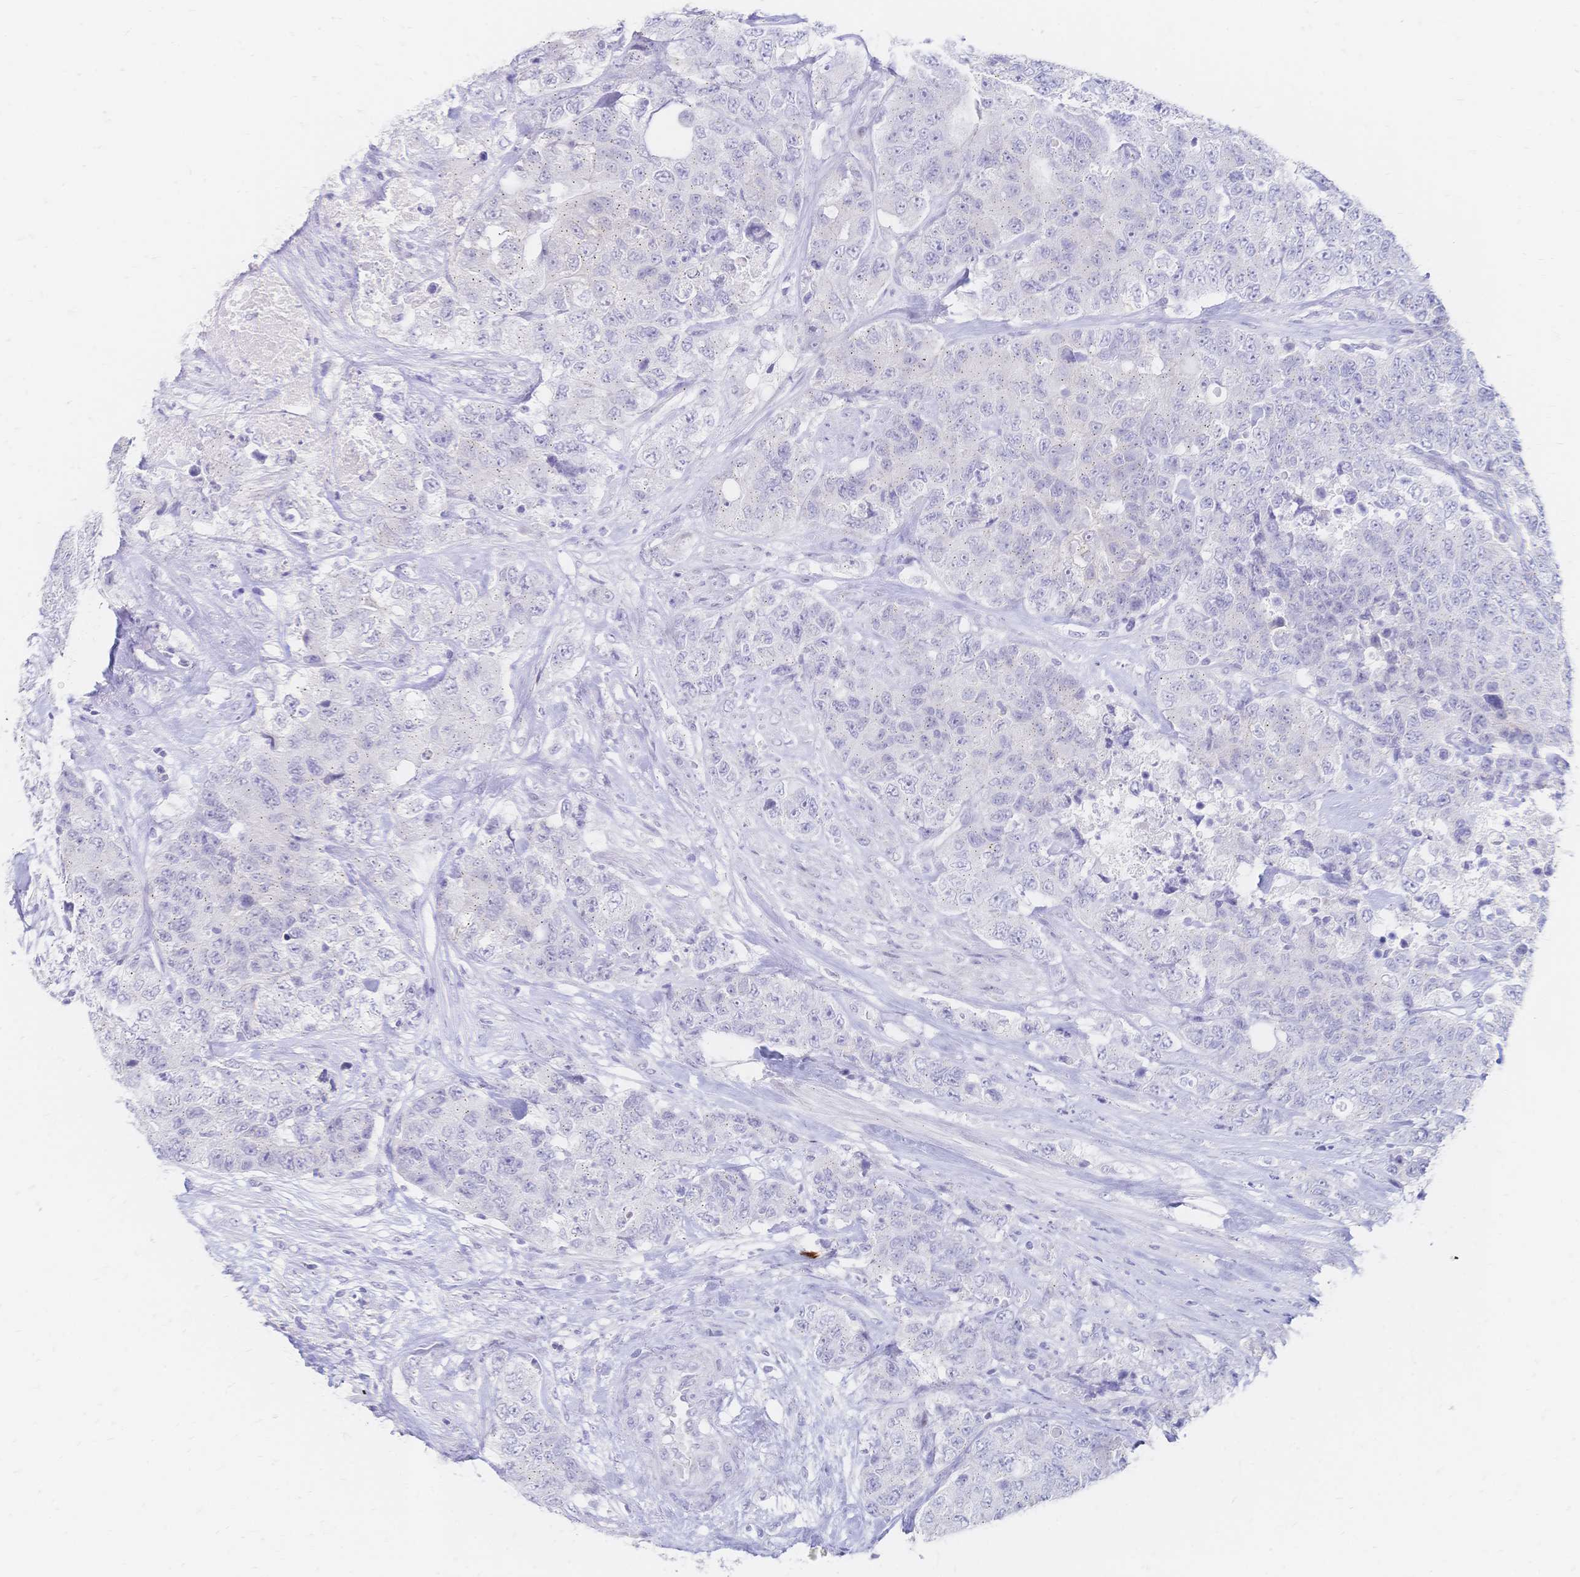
{"staining": {"intensity": "negative", "quantity": "none", "location": "none"}, "tissue": "urothelial cancer", "cell_type": "Tumor cells", "image_type": "cancer", "snomed": [{"axis": "morphology", "description": "Urothelial carcinoma, High grade"}, {"axis": "topography", "description": "Urinary bladder"}], "caption": "Urothelial cancer stained for a protein using IHC displays no staining tumor cells.", "gene": "PSORS1C2", "patient": {"sex": "female", "age": 78}}